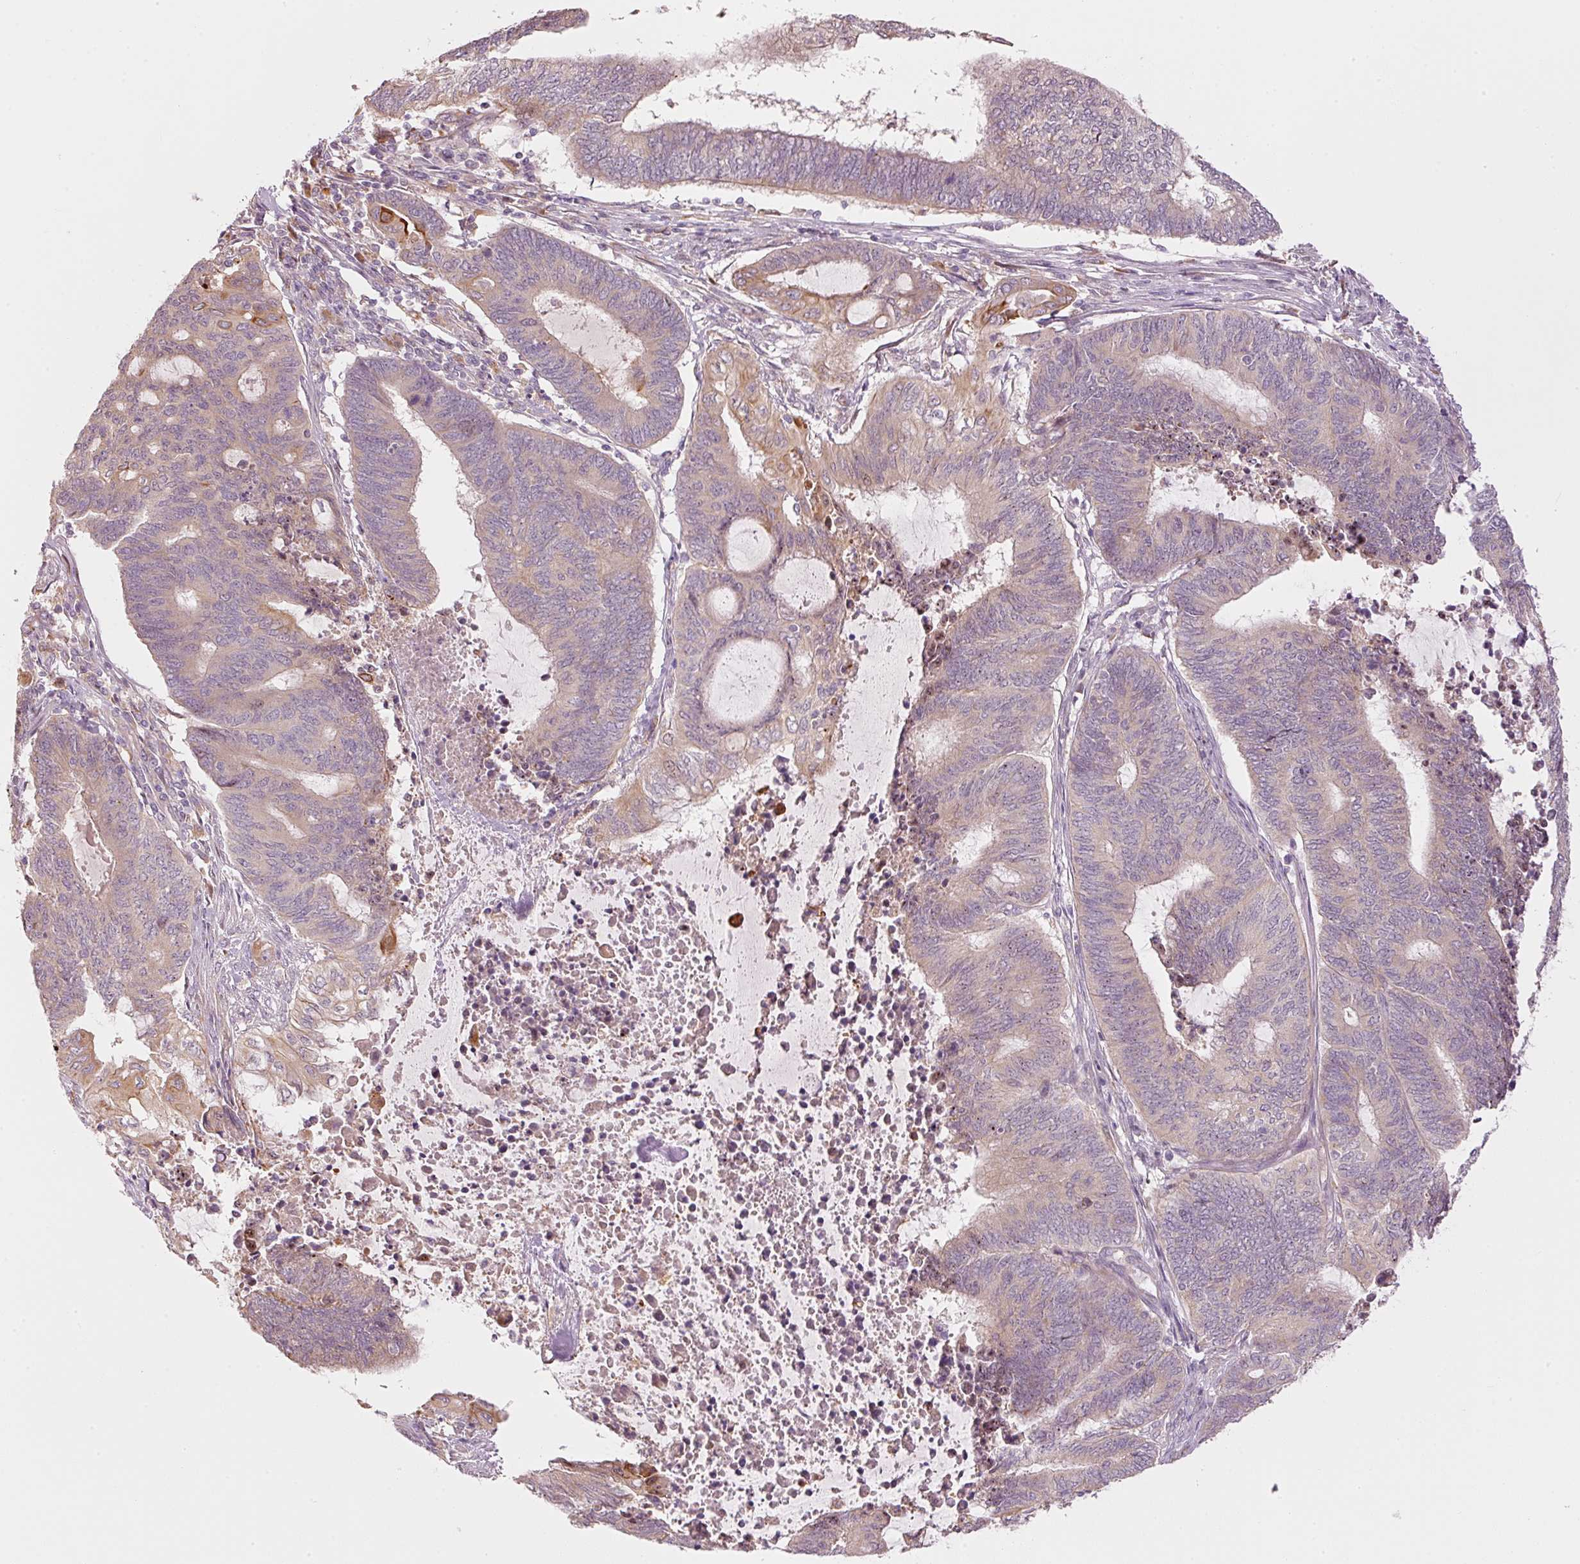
{"staining": {"intensity": "moderate", "quantity": "<25%", "location": "cytoplasmic/membranous"}, "tissue": "endometrial cancer", "cell_type": "Tumor cells", "image_type": "cancer", "snomed": [{"axis": "morphology", "description": "Adenocarcinoma, NOS"}, {"axis": "topography", "description": "Uterus"}, {"axis": "topography", "description": "Endometrium"}], "caption": "Moderate cytoplasmic/membranous staining is identified in approximately <25% of tumor cells in endometrial cancer.", "gene": "MAP10", "patient": {"sex": "female", "age": 70}}